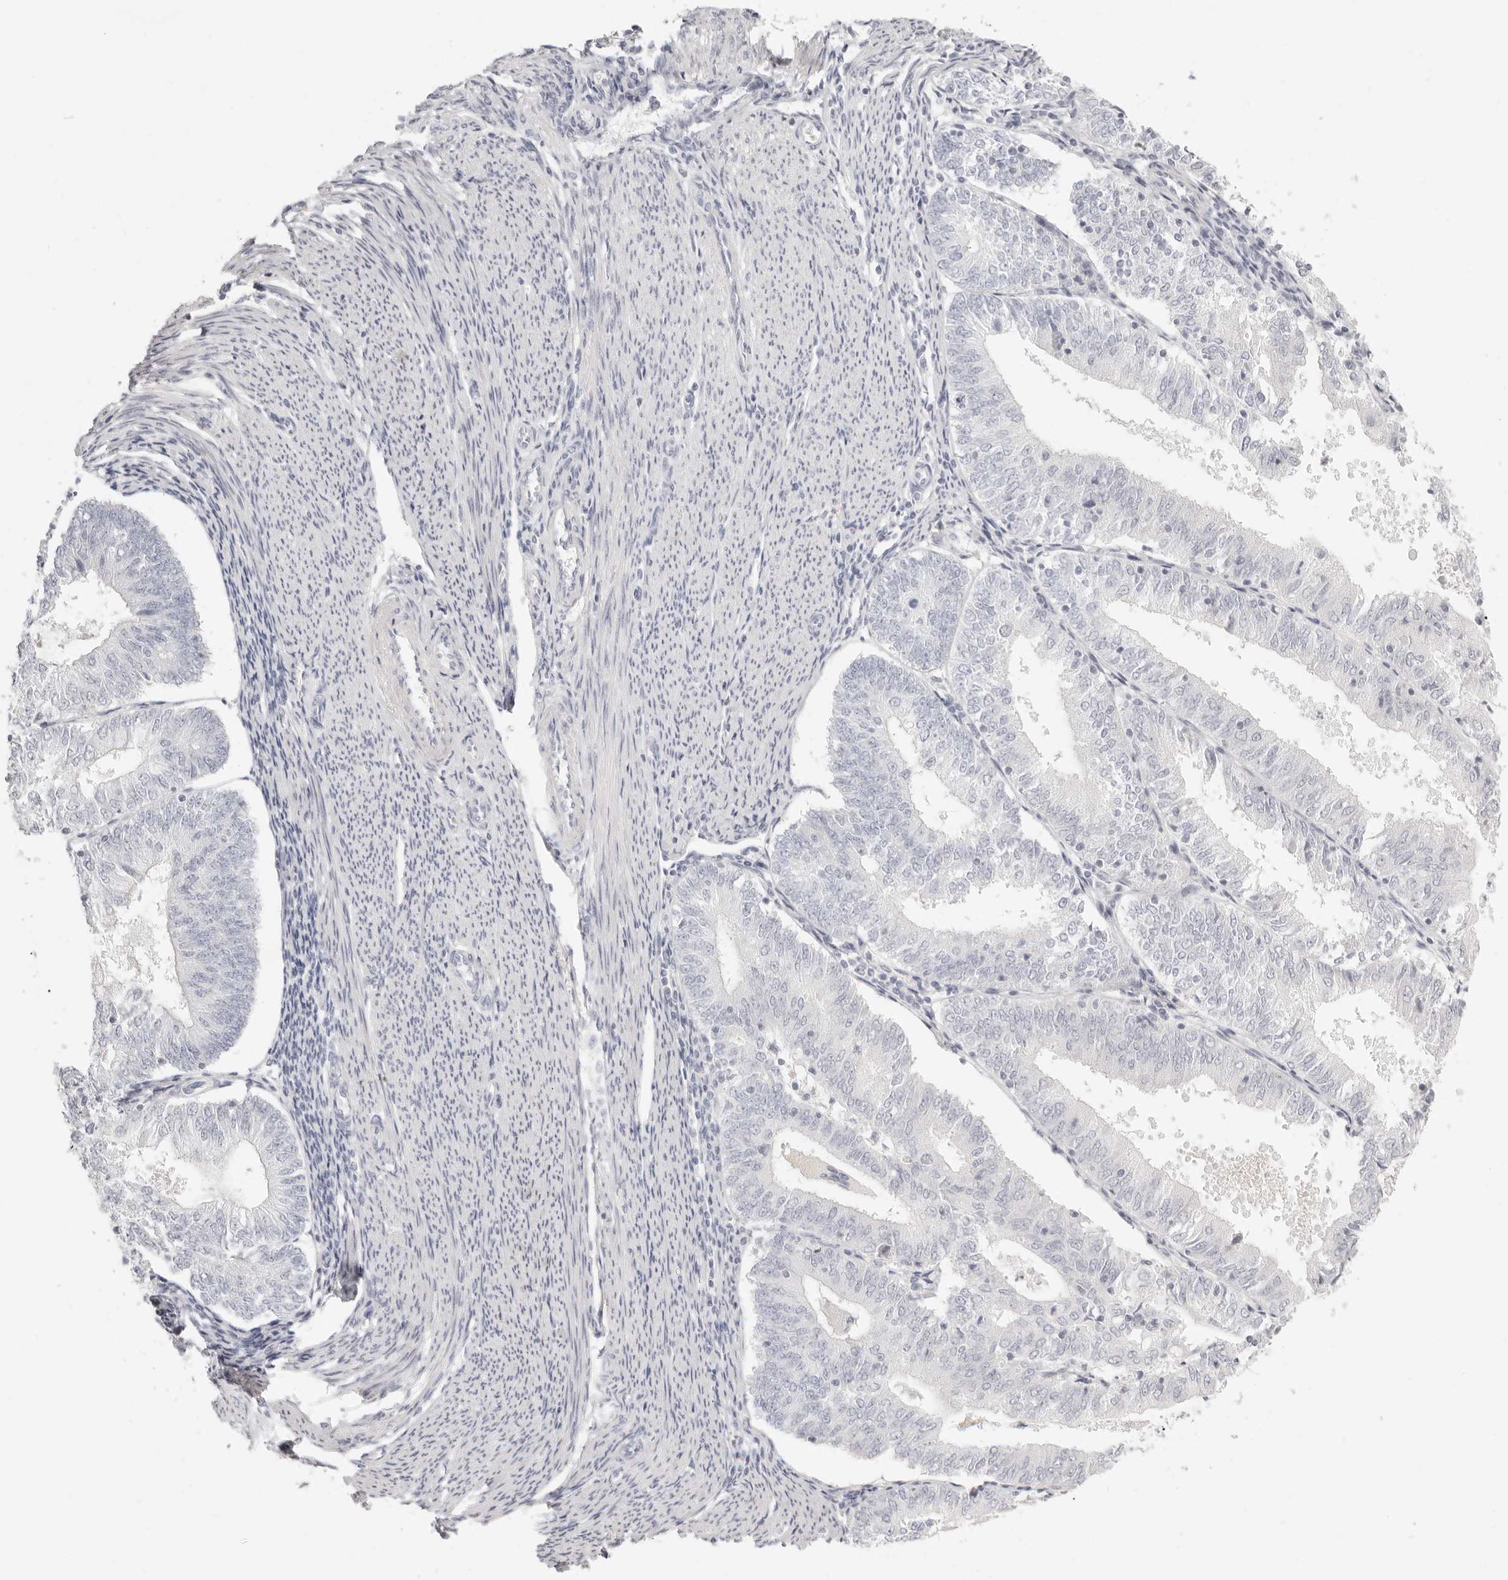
{"staining": {"intensity": "negative", "quantity": "none", "location": "none"}, "tissue": "endometrial cancer", "cell_type": "Tumor cells", "image_type": "cancer", "snomed": [{"axis": "morphology", "description": "Adenocarcinoma, NOS"}, {"axis": "topography", "description": "Endometrium"}], "caption": "Tumor cells are negative for brown protein staining in adenocarcinoma (endometrial).", "gene": "FABP1", "patient": {"sex": "female", "age": 57}}